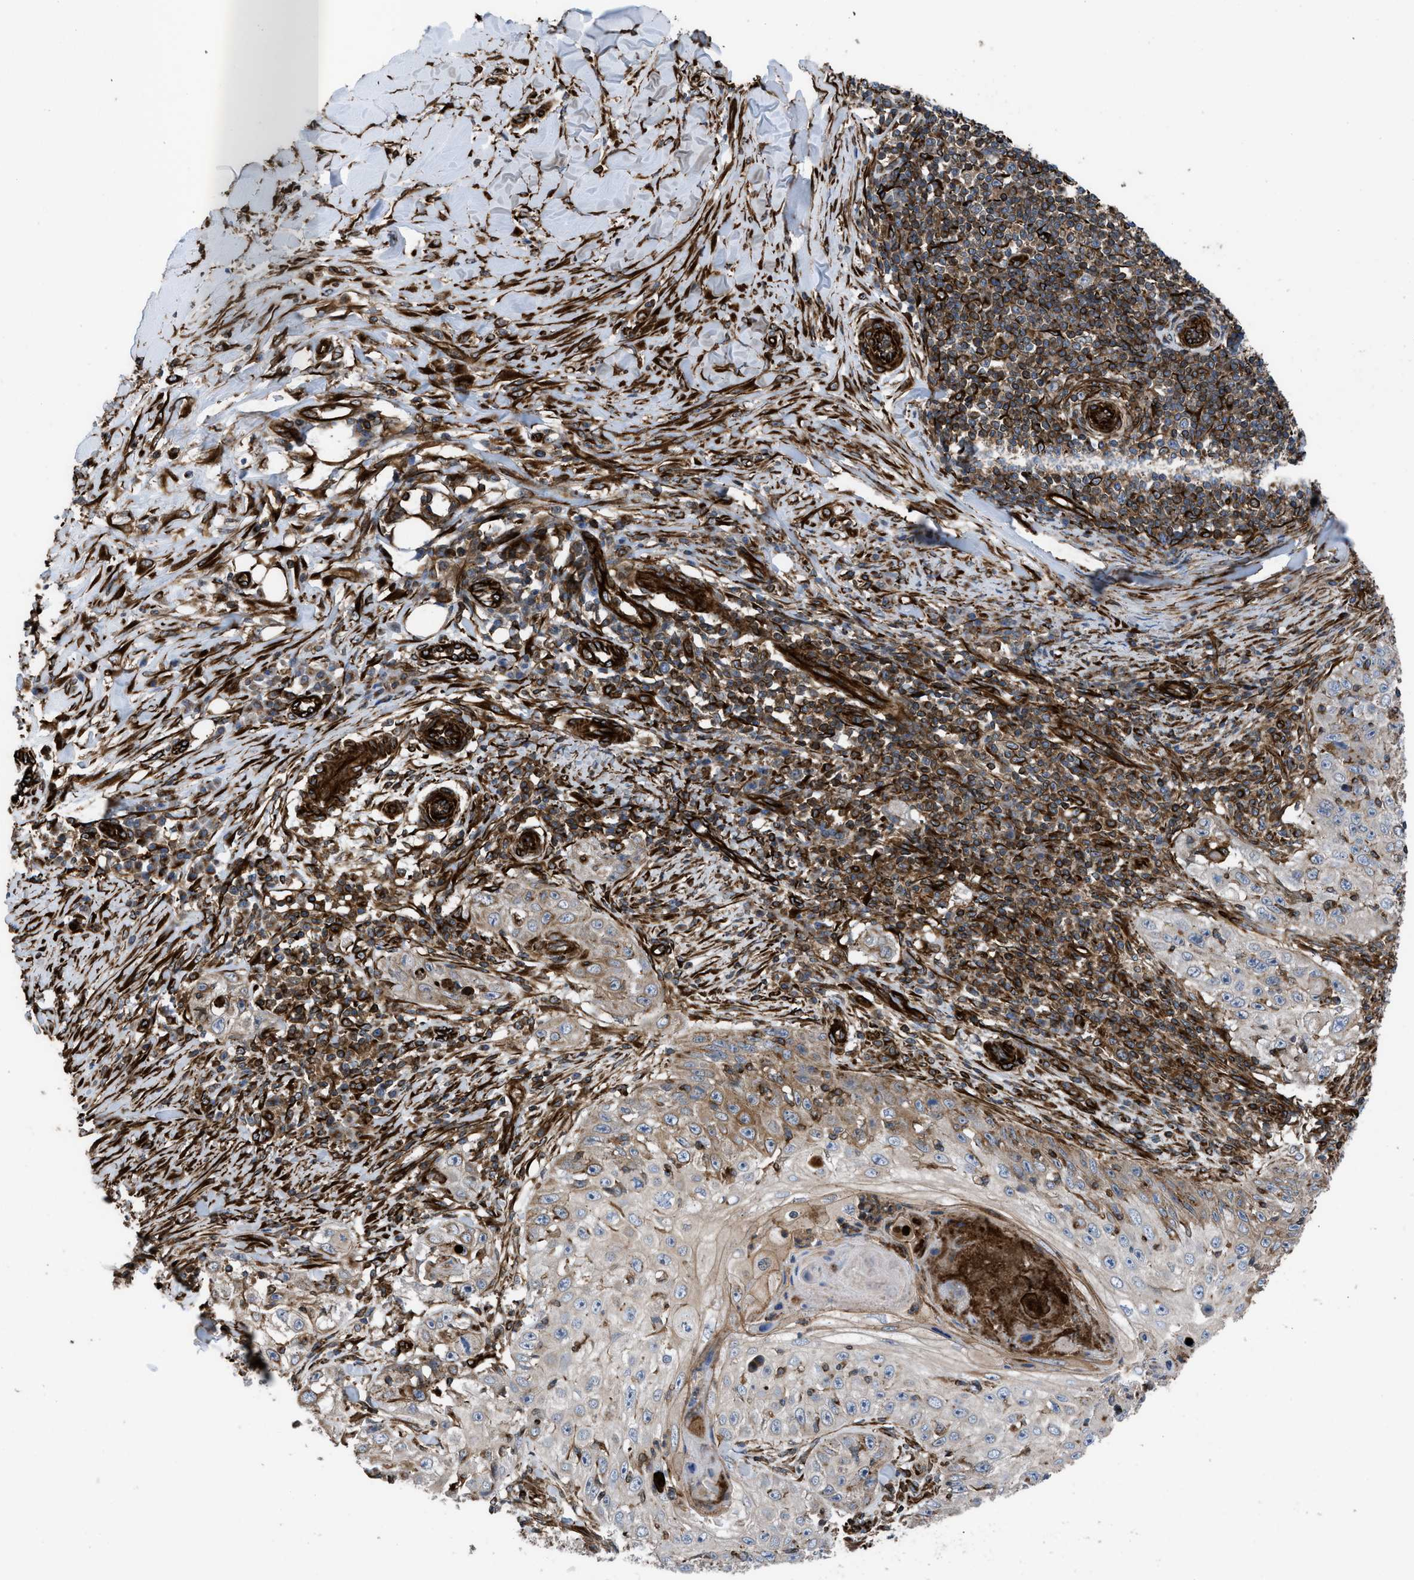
{"staining": {"intensity": "moderate", "quantity": "<25%", "location": "cytoplasmic/membranous"}, "tissue": "skin cancer", "cell_type": "Tumor cells", "image_type": "cancer", "snomed": [{"axis": "morphology", "description": "Squamous cell carcinoma, NOS"}, {"axis": "topography", "description": "Skin"}], "caption": "Skin cancer (squamous cell carcinoma) stained with DAB immunohistochemistry exhibits low levels of moderate cytoplasmic/membranous expression in approximately <25% of tumor cells.", "gene": "PTPRE", "patient": {"sex": "male", "age": 86}}